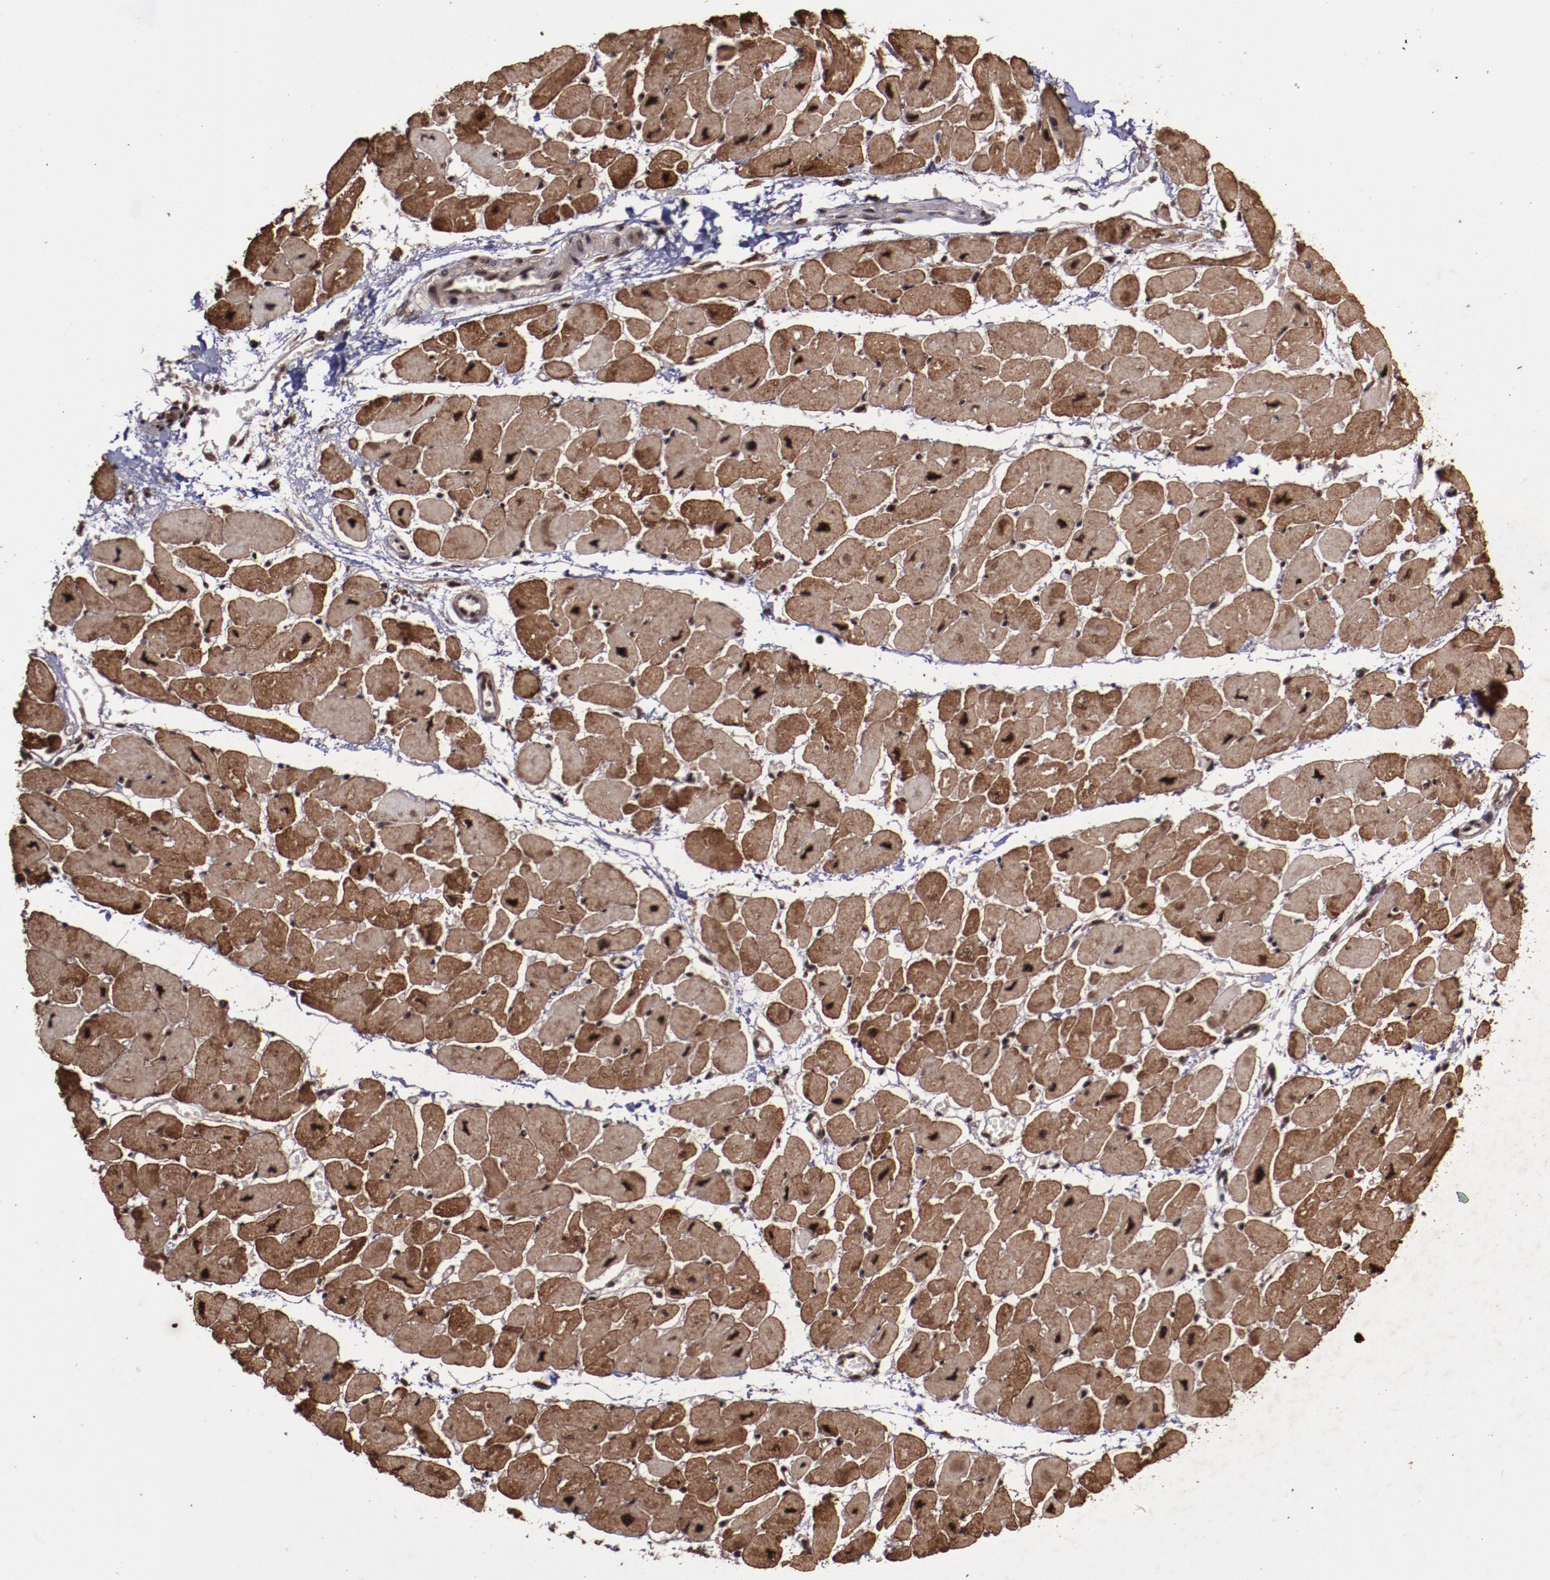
{"staining": {"intensity": "strong", "quantity": ">75%", "location": "cytoplasmic/membranous,nuclear"}, "tissue": "heart muscle", "cell_type": "Cardiomyocytes", "image_type": "normal", "snomed": [{"axis": "morphology", "description": "Normal tissue, NOS"}, {"axis": "topography", "description": "Heart"}], "caption": "Benign heart muscle reveals strong cytoplasmic/membranous,nuclear positivity in approximately >75% of cardiomyocytes, visualized by immunohistochemistry. The protein of interest is shown in brown color, while the nuclei are stained blue.", "gene": "SNW1", "patient": {"sex": "female", "age": 54}}